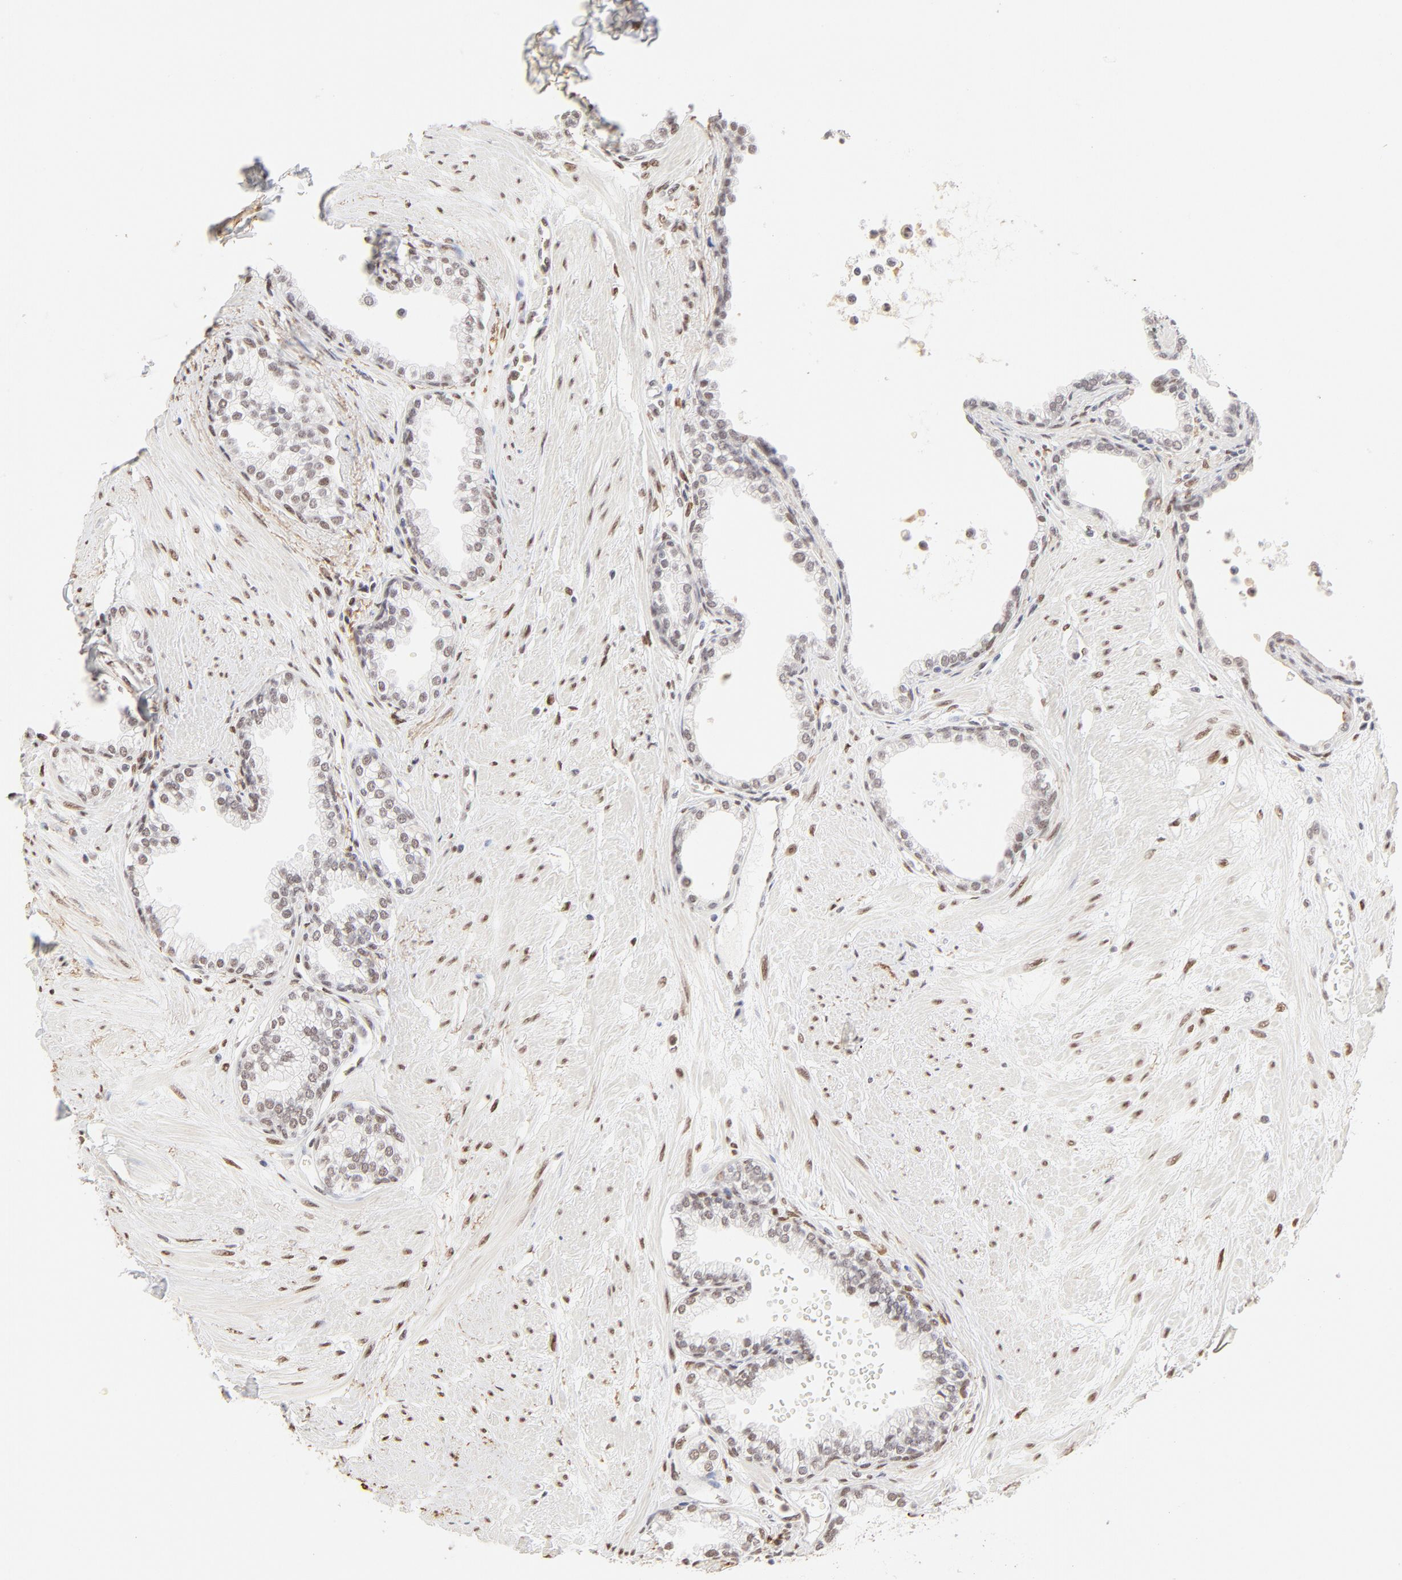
{"staining": {"intensity": "moderate", "quantity": ">75%", "location": "nuclear"}, "tissue": "prostate", "cell_type": "Glandular cells", "image_type": "normal", "snomed": [{"axis": "morphology", "description": "Normal tissue, NOS"}, {"axis": "topography", "description": "Prostate"}], "caption": "Brown immunohistochemical staining in benign human prostate exhibits moderate nuclear expression in approximately >75% of glandular cells. (Brightfield microscopy of DAB IHC at high magnification).", "gene": "PBX1", "patient": {"sex": "male", "age": 64}}